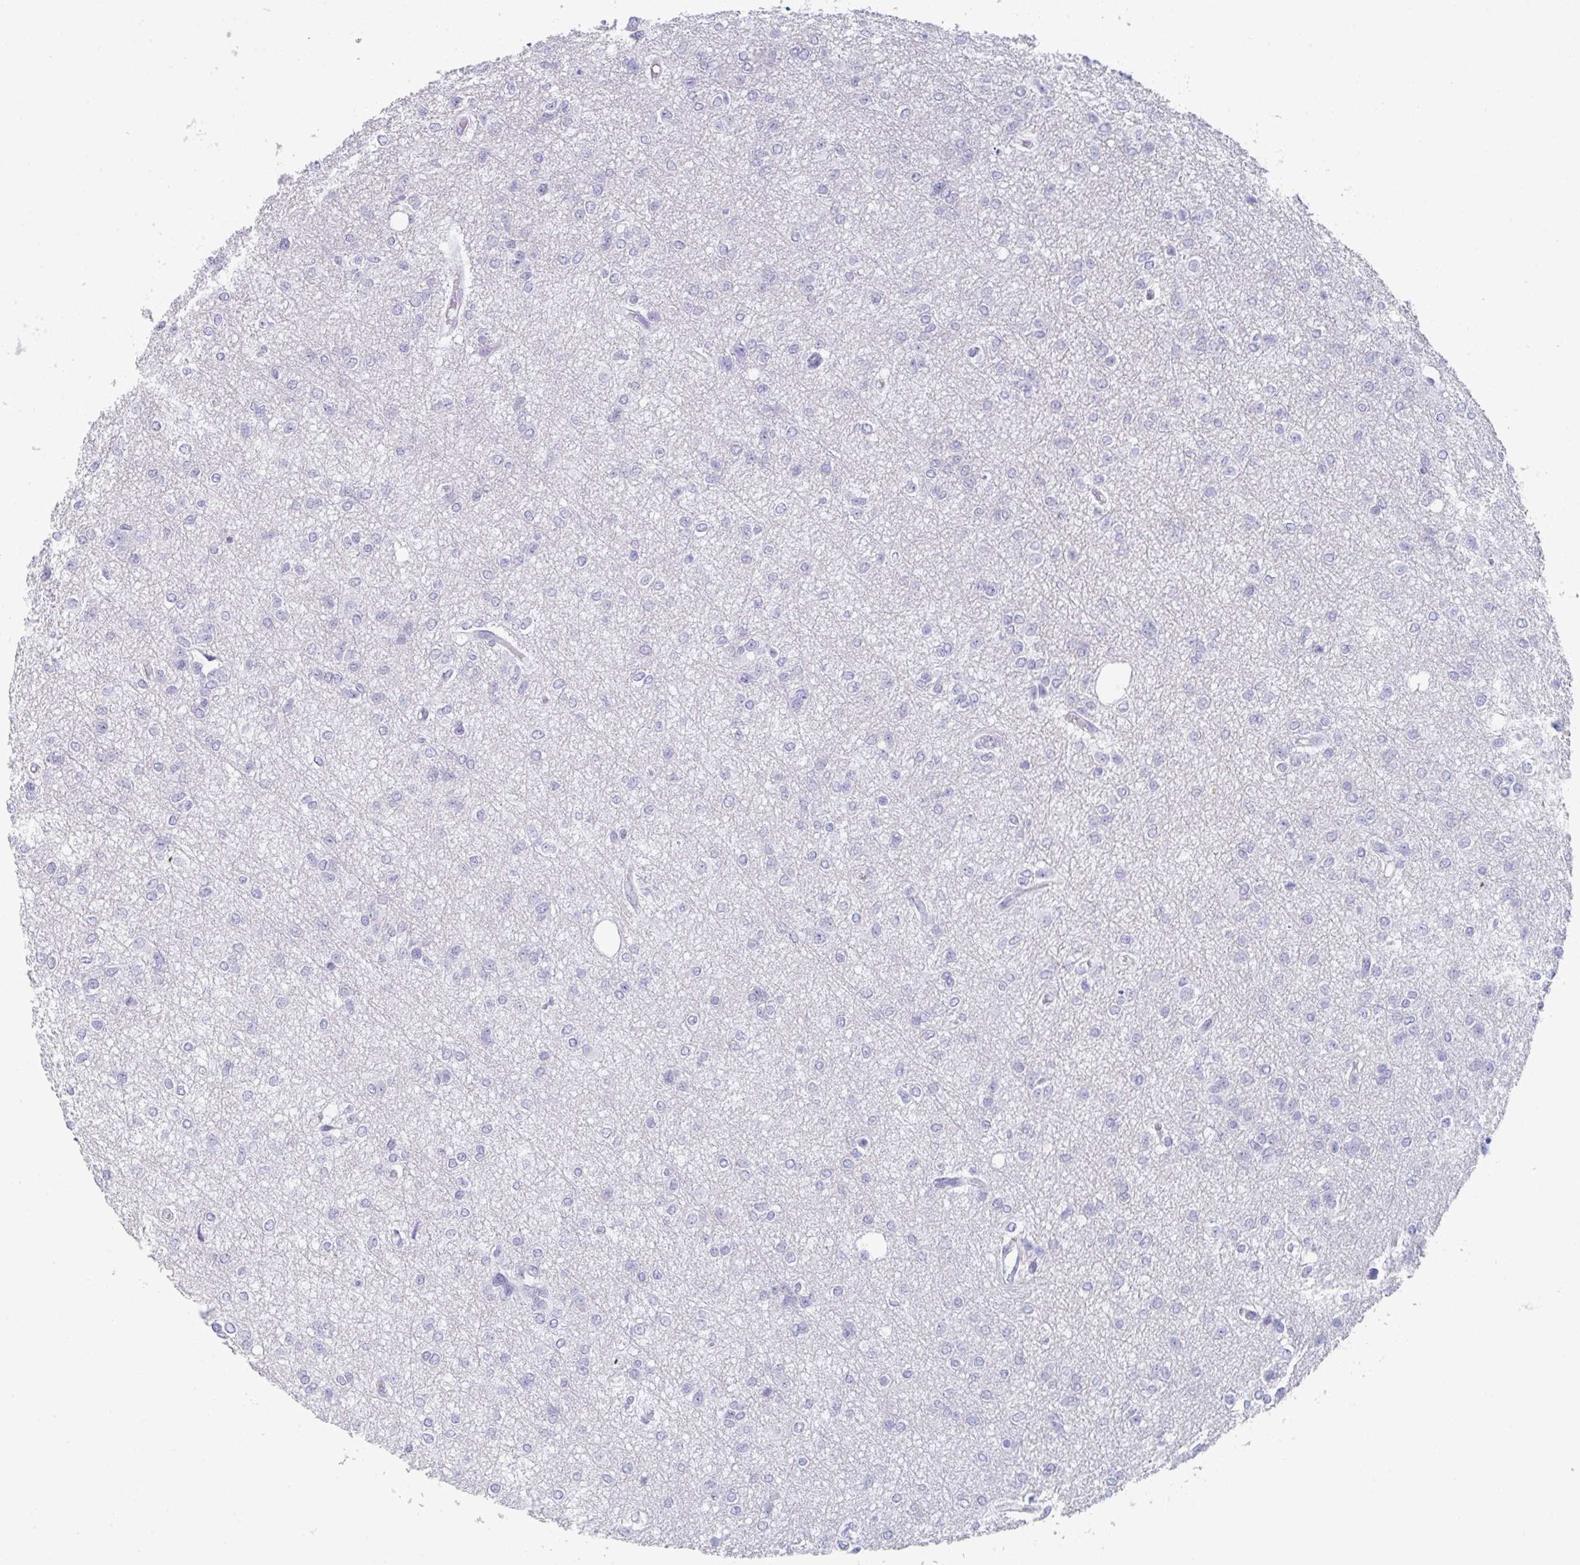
{"staining": {"intensity": "negative", "quantity": "none", "location": "none"}, "tissue": "glioma", "cell_type": "Tumor cells", "image_type": "cancer", "snomed": [{"axis": "morphology", "description": "Glioma, malignant, Low grade"}, {"axis": "topography", "description": "Brain"}], "caption": "DAB immunohistochemical staining of malignant glioma (low-grade) exhibits no significant positivity in tumor cells. Nuclei are stained in blue.", "gene": "RUBCN", "patient": {"sex": "male", "age": 26}}